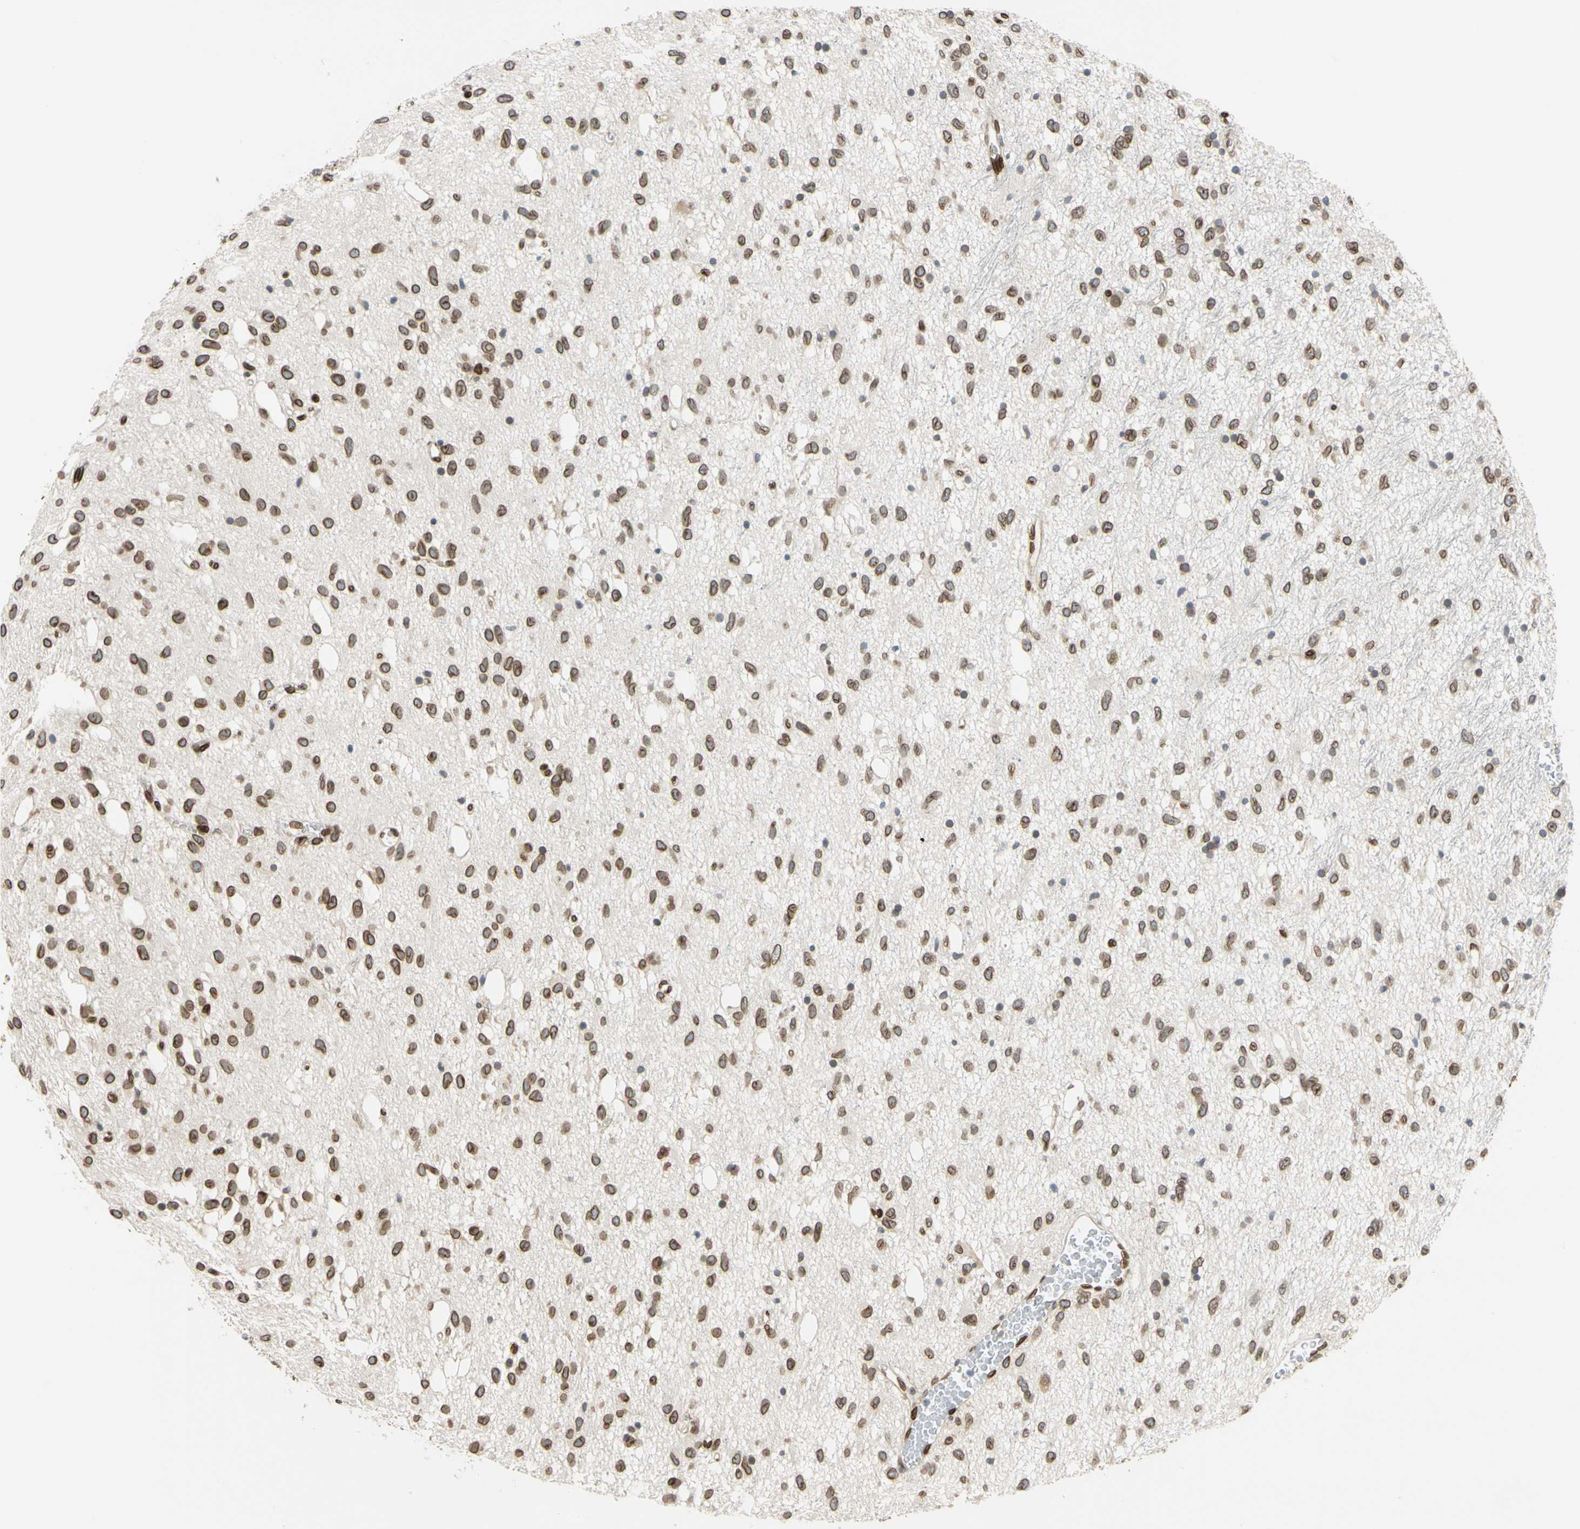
{"staining": {"intensity": "strong", "quantity": ">75%", "location": "cytoplasmic/membranous,nuclear"}, "tissue": "glioma", "cell_type": "Tumor cells", "image_type": "cancer", "snomed": [{"axis": "morphology", "description": "Glioma, malignant, Low grade"}, {"axis": "topography", "description": "Brain"}], "caption": "Glioma stained with a protein marker shows strong staining in tumor cells.", "gene": "SUN1", "patient": {"sex": "male", "age": 77}}